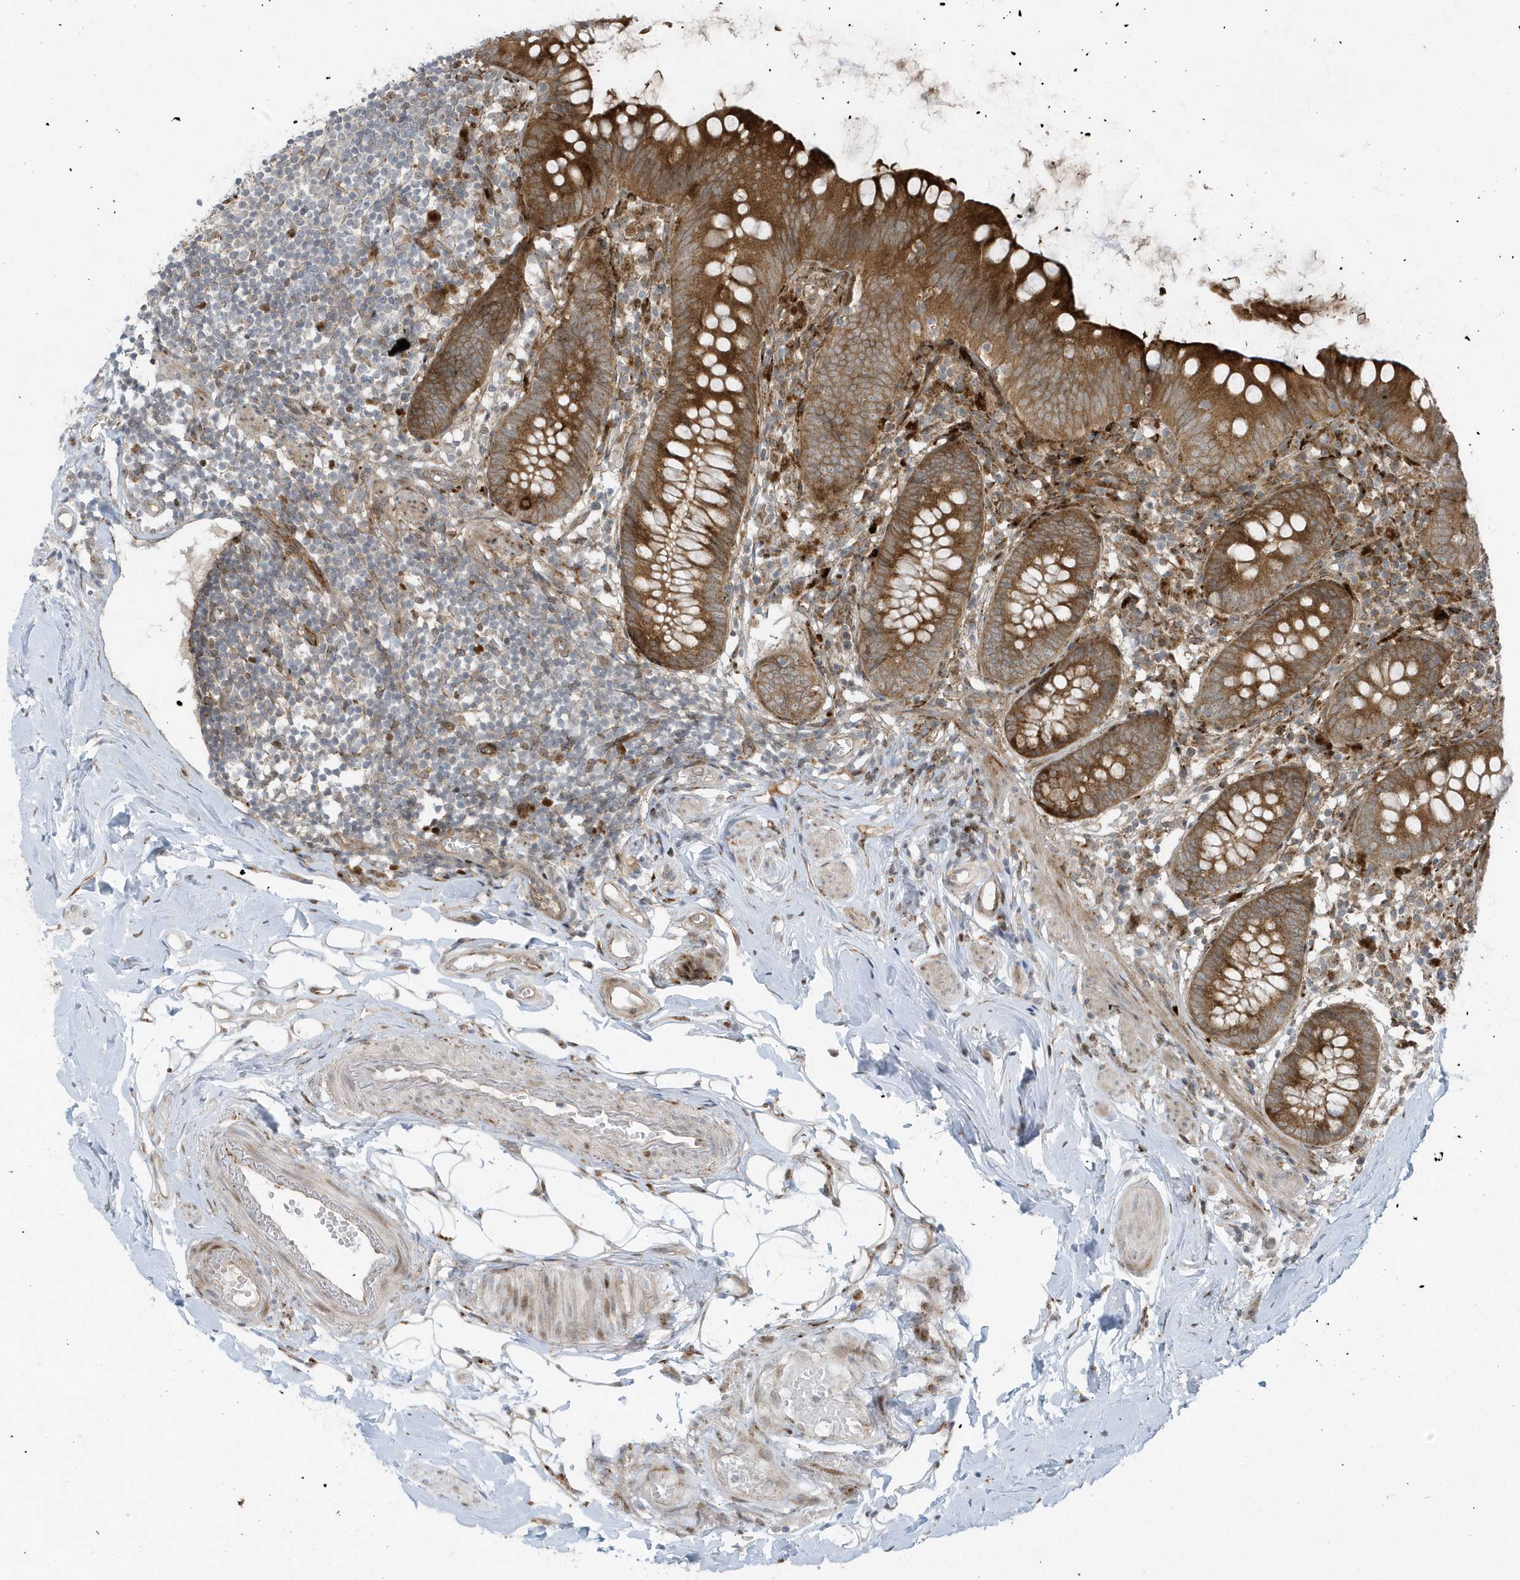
{"staining": {"intensity": "moderate", "quantity": ">75%", "location": "cytoplasmic/membranous"}, "tissue": "appendix", "cell_type": "Glandular cells", "image_type": "normal", "snomed": [{"axis": "morphology", "description": "Normal tissue, NOS"}, {"axis": "topography", "description": "Appendix"}], "caption": "Normal appendix was stained to show a protein in brown. There is medium levels of moderate cytoplasmic/membranous staining in approximately >75% of glandular cells.", "gene": "FAM98A", "patient": {"sex": "female", "age": 62}}